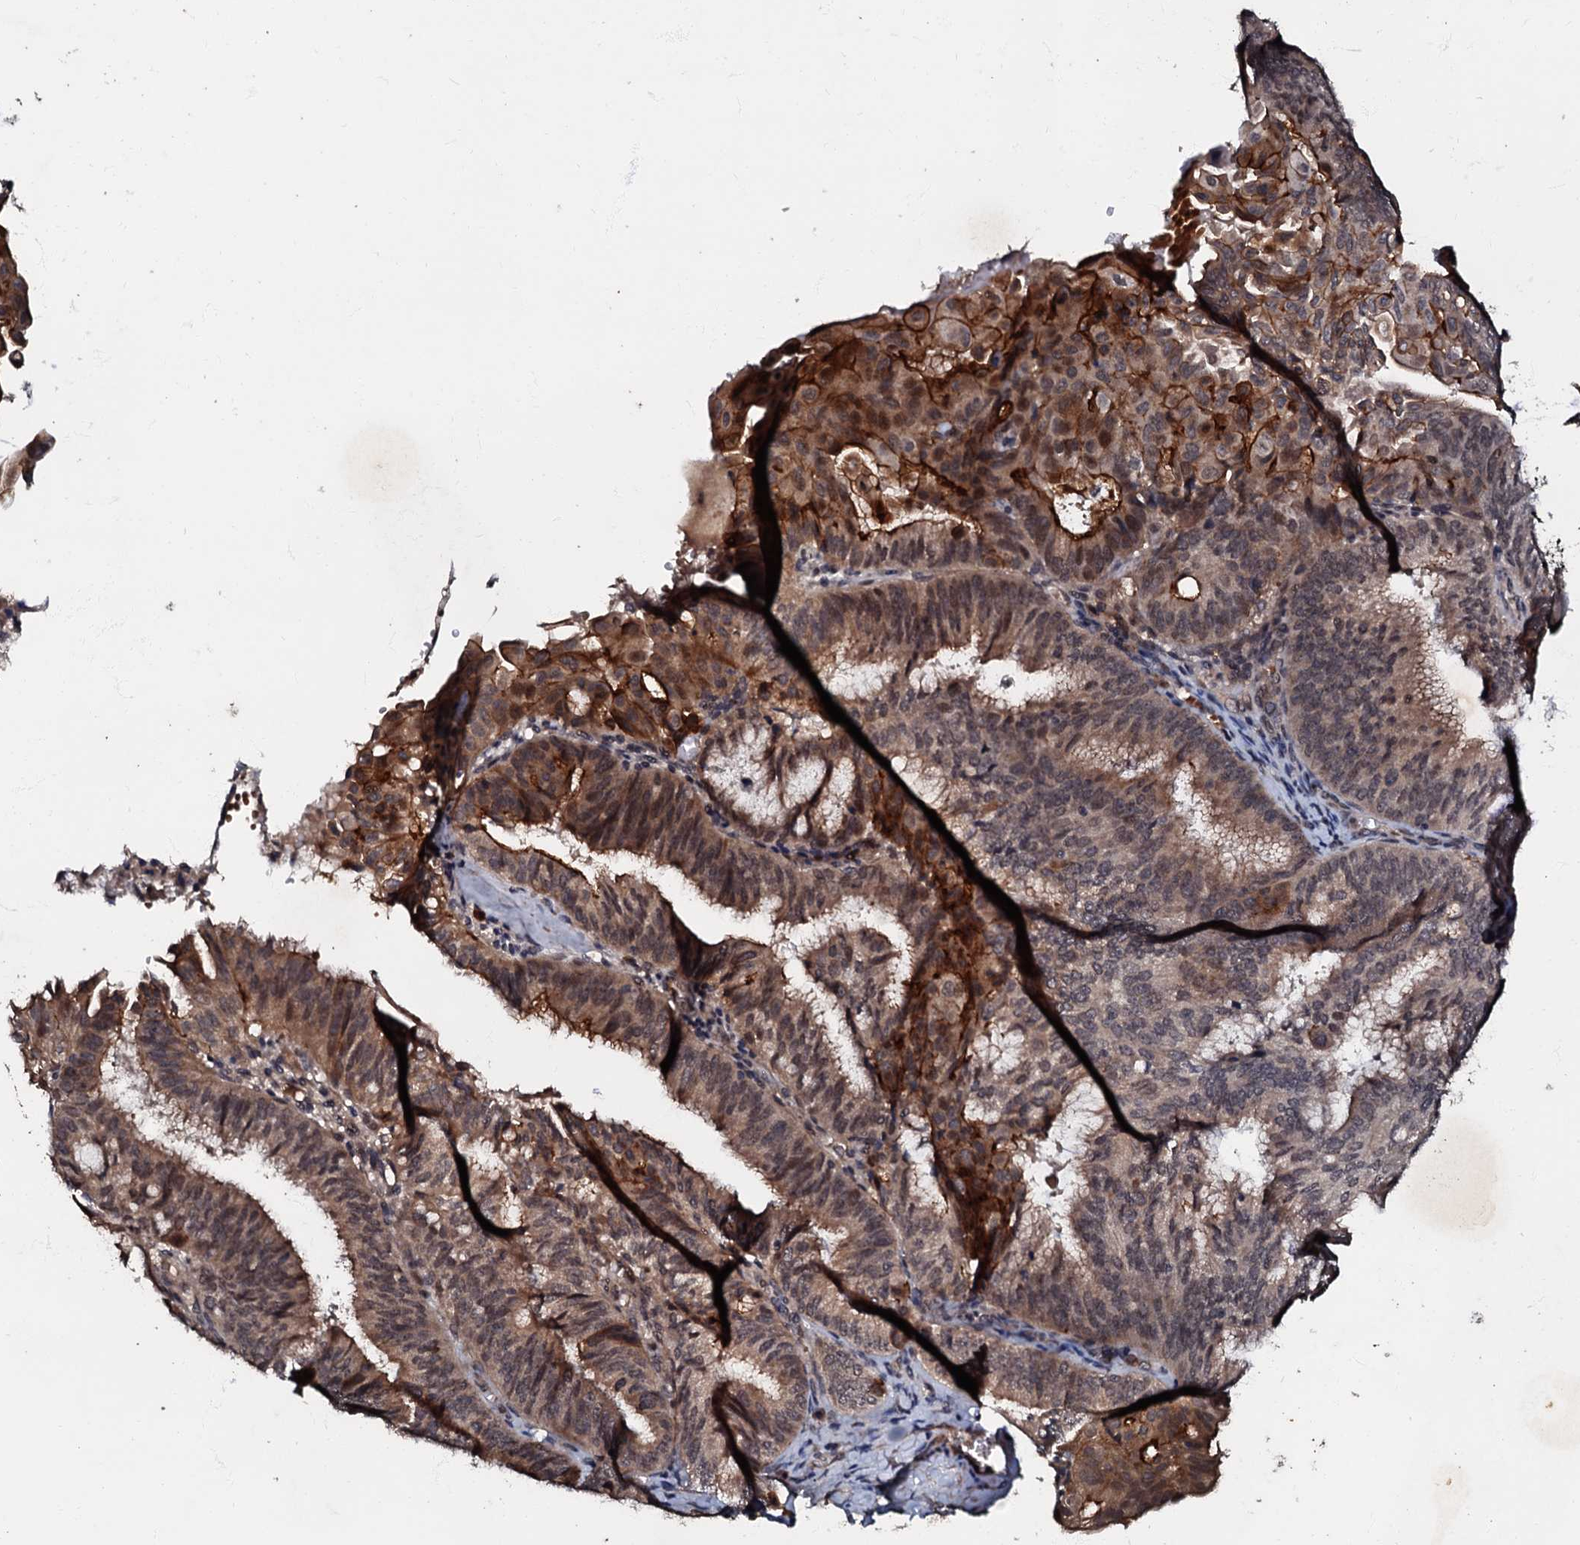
{"staining": {"intensity": "moderate", "quantity": ">75%", "location": "cytoplasmic/membranous,nuclear"}, "tissue": "endometrial cancer", "cell_type": "Tumor cells", "image_type": "cancer", "snomed": [{"axis": "morphology", "description": "Adenocarcinoma, NOS"}, {"axis": "topography", "description": "Endometrium"}], "caption": "This is a micrograph of IHC staining of adenocarcinoma (endometrial), which shows moderate positivity in the cytoplasmic/membranous and nuclear of tumor cells.", "gene": "MANSC4", "patient": {"sex": "female", "age": 49}}